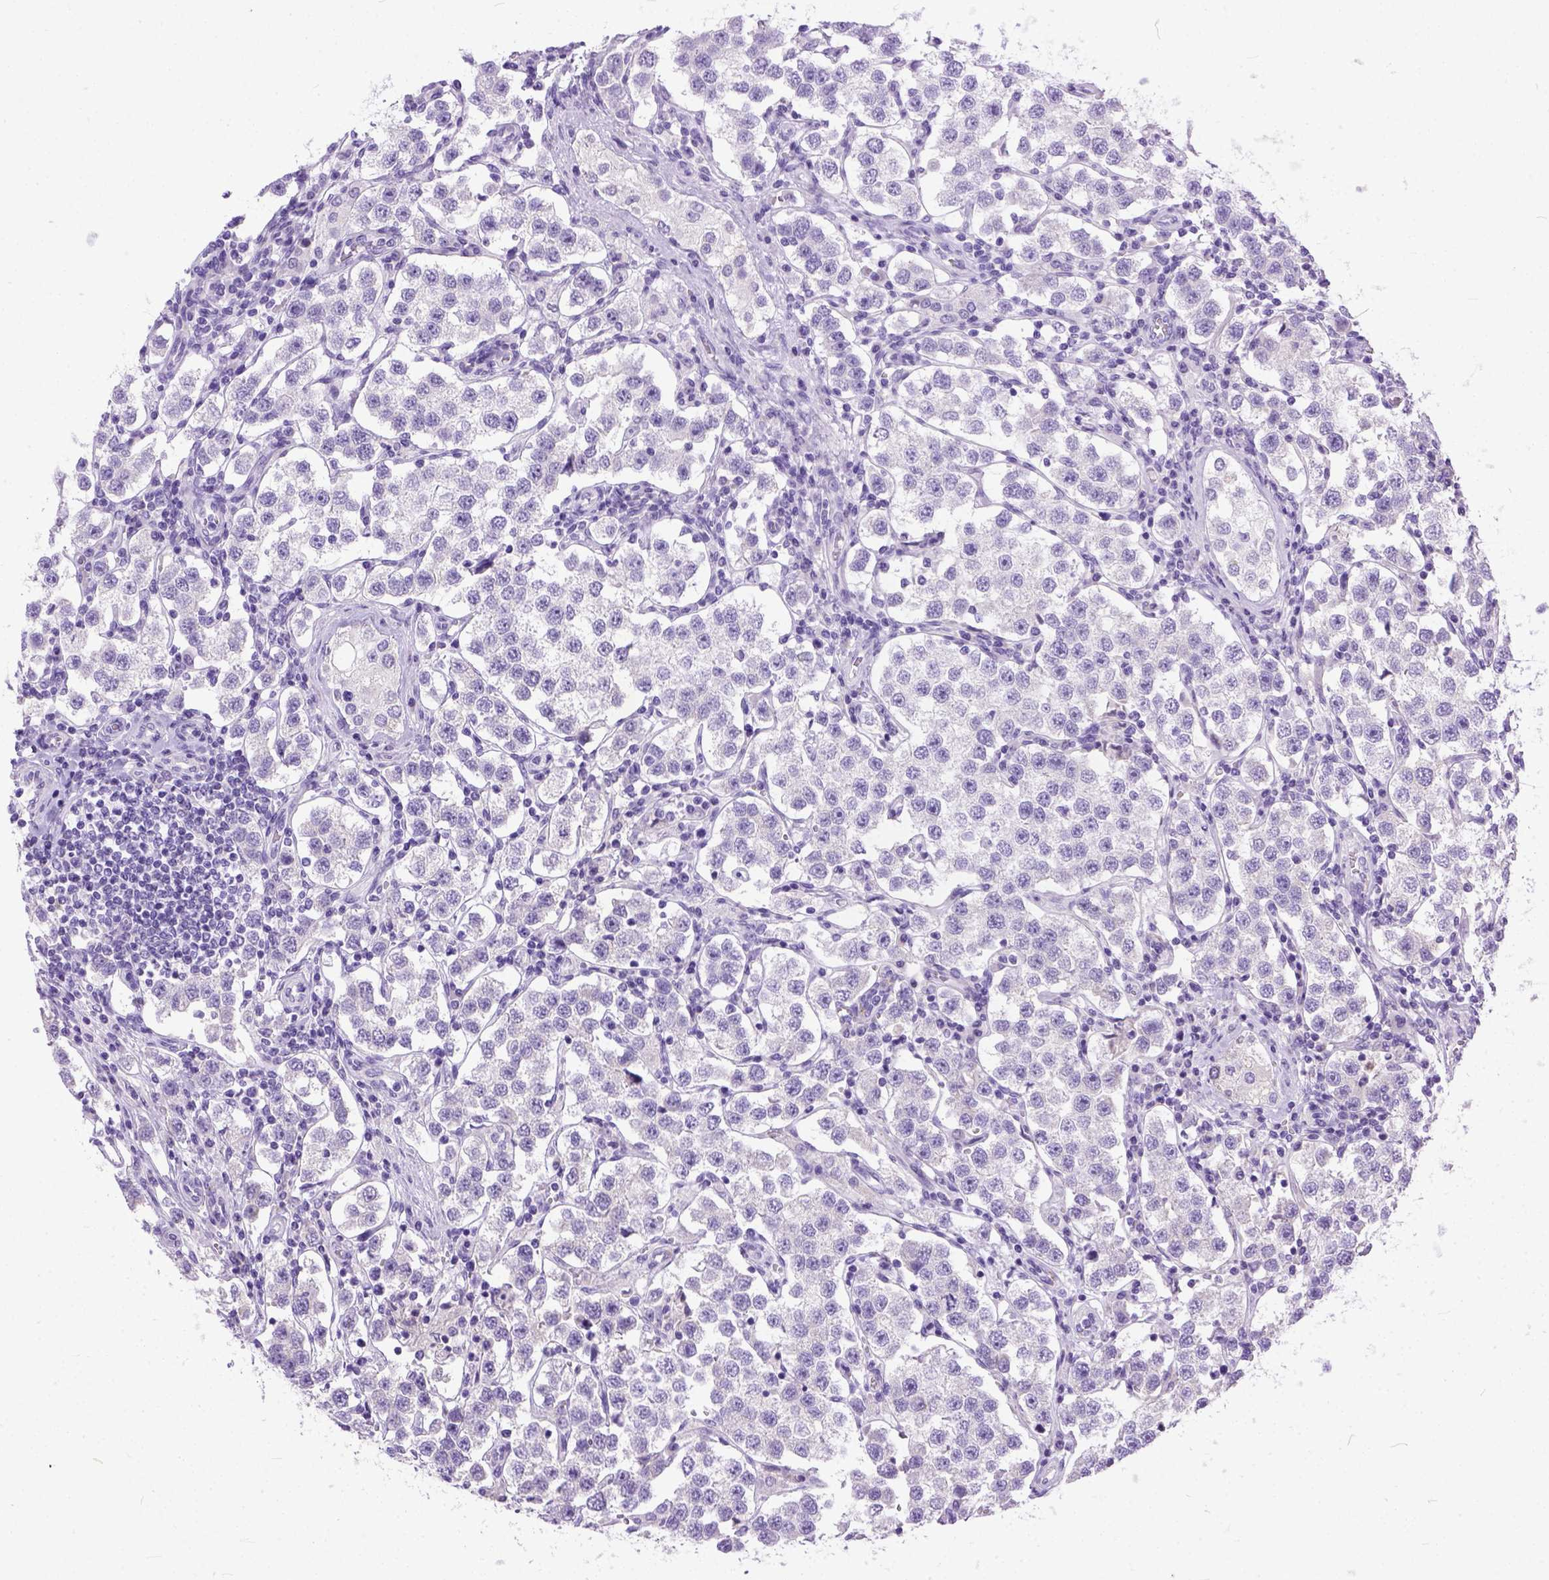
{"staining": {"intensity": "negative", "quantity": "none", "location": "none"}, "tissue": "testis cancer", "cell_type": "Tumor cells", "image_type": "cancer", "snomed": [{"axis": "morphology", "description": "Seminoma, NOS"}, {"axis": "topography", "description": "Testis"}], "caption": "Tumor cells are negative for brown protein staining in seminoma (testis). (Stains: DAB (3,3'-diaminobenzidine) immunohistochemistry with hematoxylin counter stain, Microscopy: brightfield microscopy at high magnification).", "gene": "PLK5", "patient": {"sex": "male", "age": 37}}